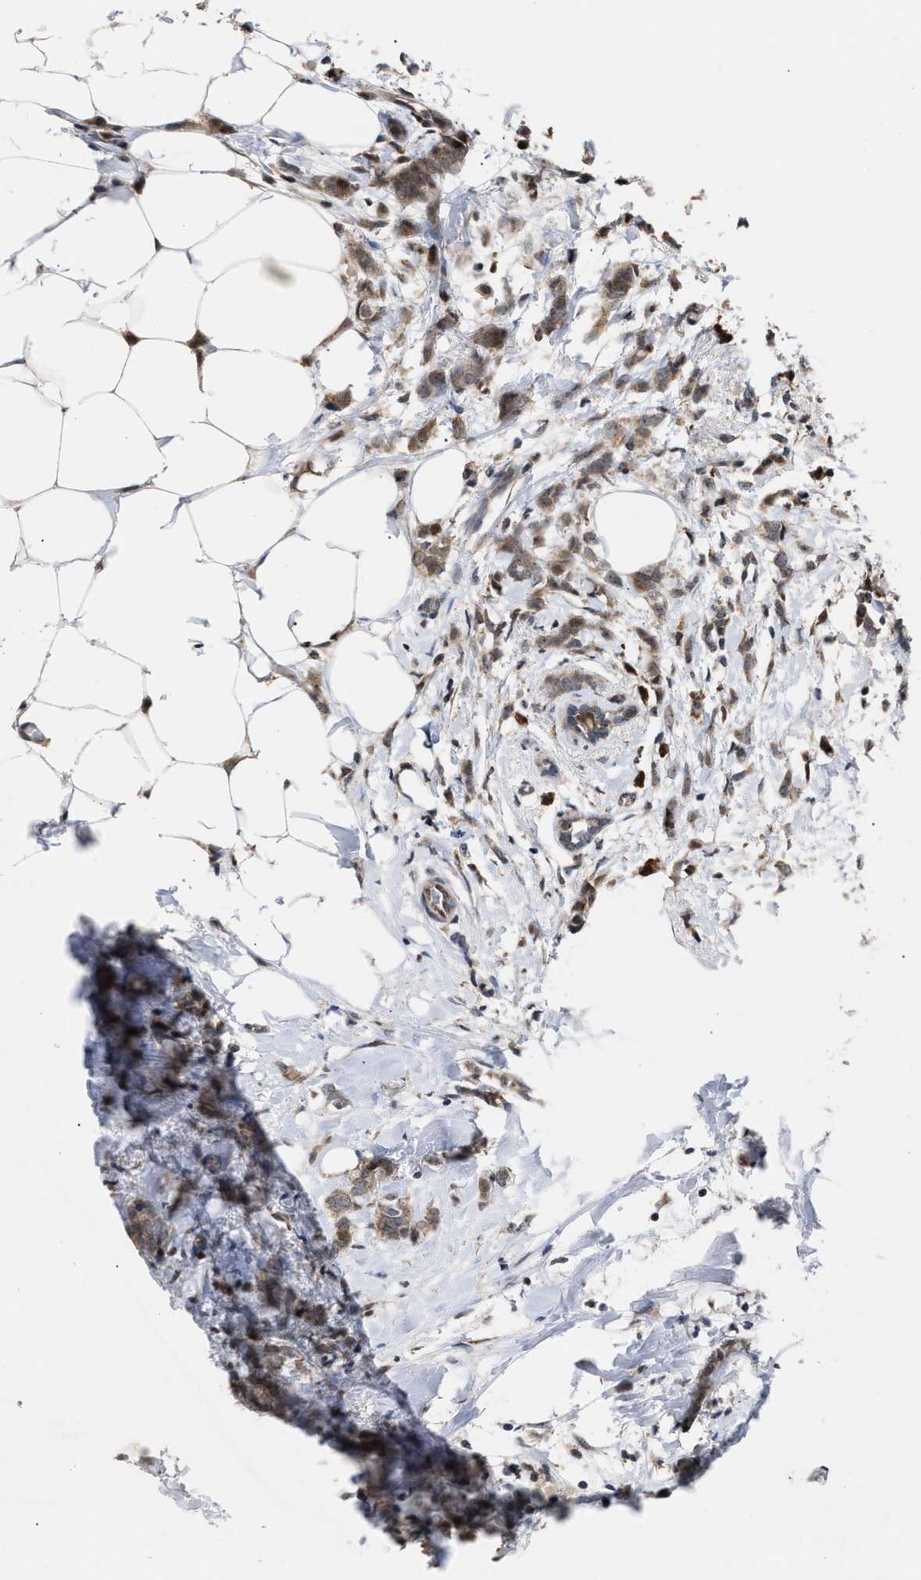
{"staining": {"intensity": "weak", "quantity": ">75%", "location": "cytoplasmic/membranous"}, "tissue": "breast cancer", "cell_type": "Tumor cells", "image_type": "cancer", "snomed": [{"axis": "morphology", "description": "Lobular carcinoma, in situ"}, {"axis": "morphology", "description": "Lobular carcinoma"}, {"axis": "topography", "description": "Breast"}], "caption": "Immunohistochemistry histopathology image of human breast cancer (lobular carcinoma in situ) stained for a protein (brown), which displays low levels of weak cytoplasmic/membranous positivity in approximately >75% of tumor cells.", "gene": "MKNK2", "patient": {"sex": "female", "age": 41}}